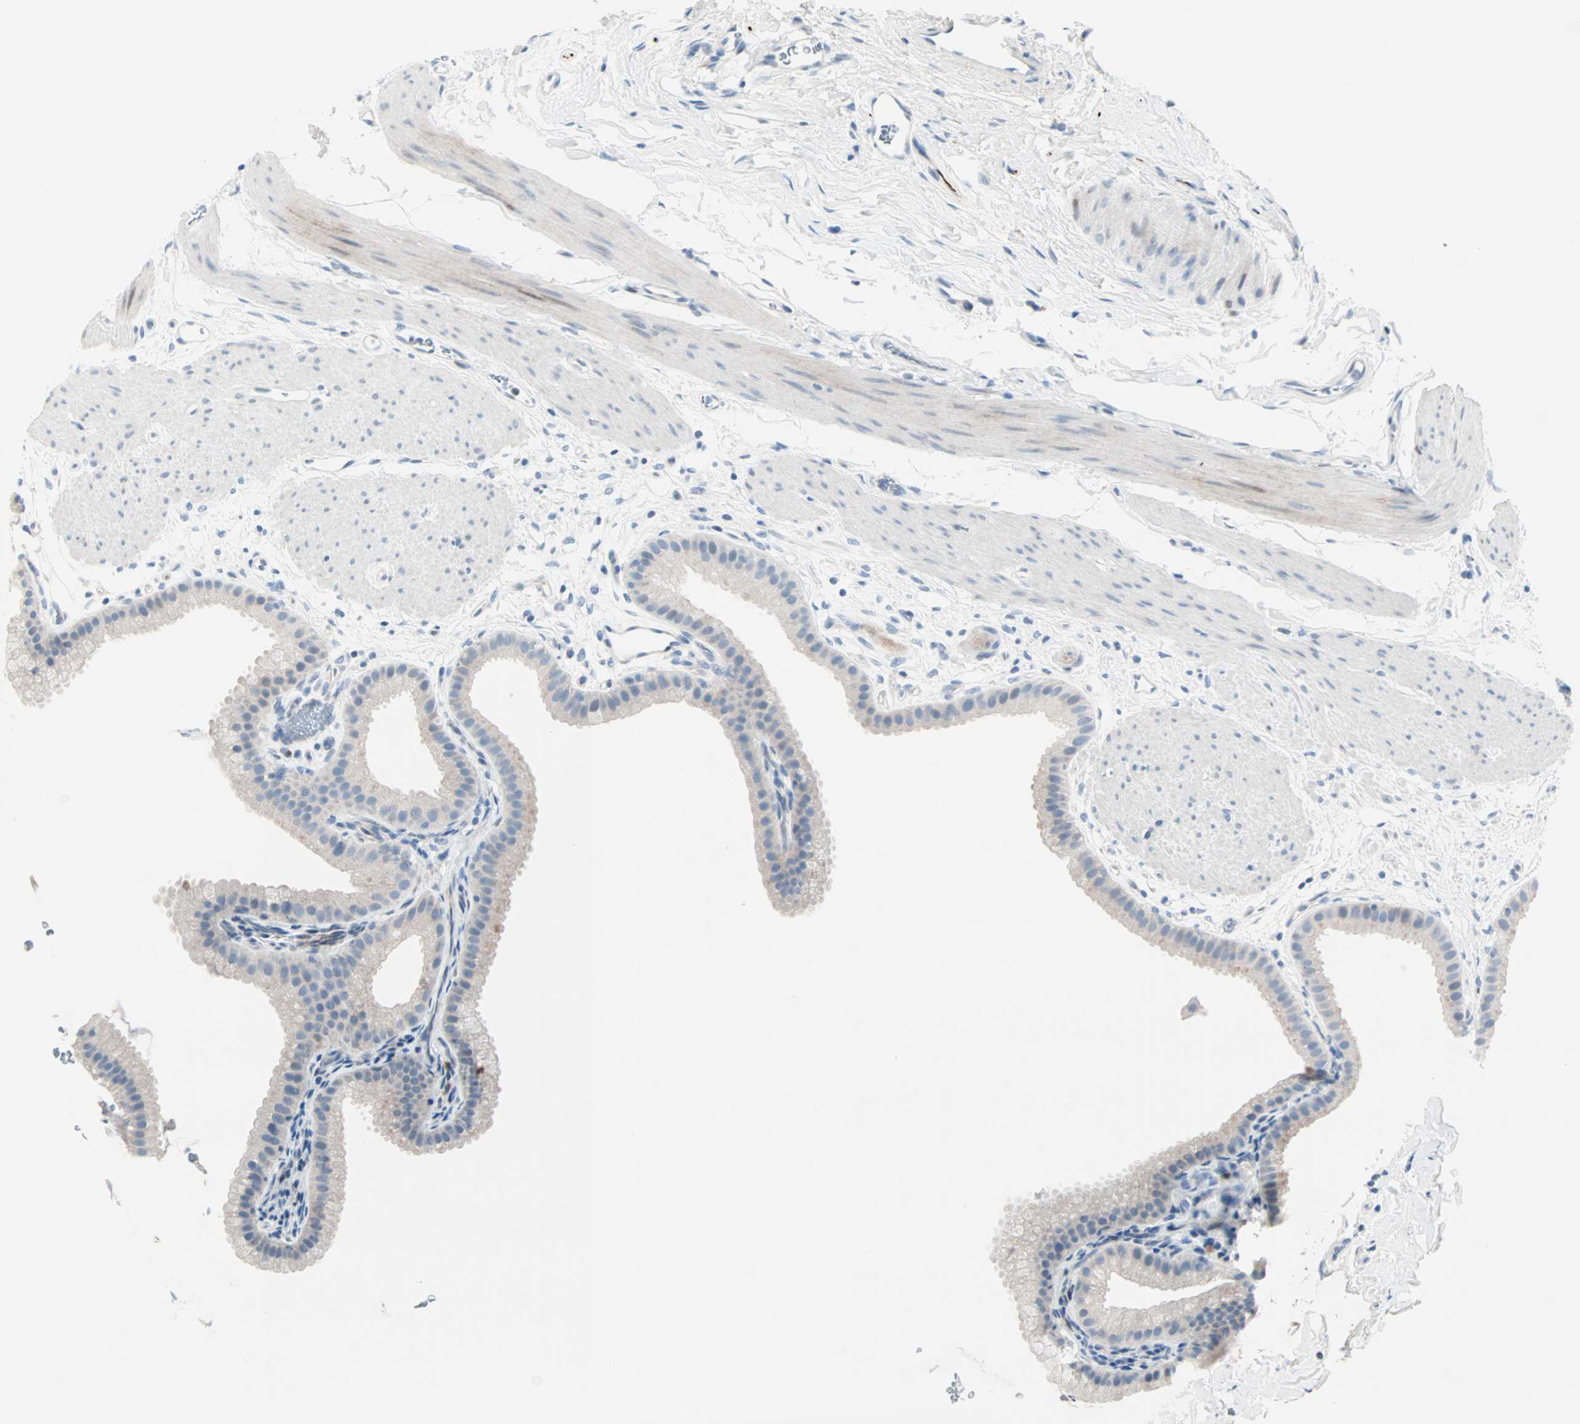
{"staining": {"intensity": "negative", "quantity": "none", "location": "none"}, "tissue": "gallbladder", "cell_type": "Glandular cells", "image_type": "normal", "snomed": [{"axis": "morphology", "description": "Normal tissue, NOS"}, {"axis": "topography", "description": "Gallbladder"}], "caption": "IHC of normal gallbladder shows no expression in glandular cells.", "gene": "NEFH", "patient": {"sex": "female", "age": 64}}